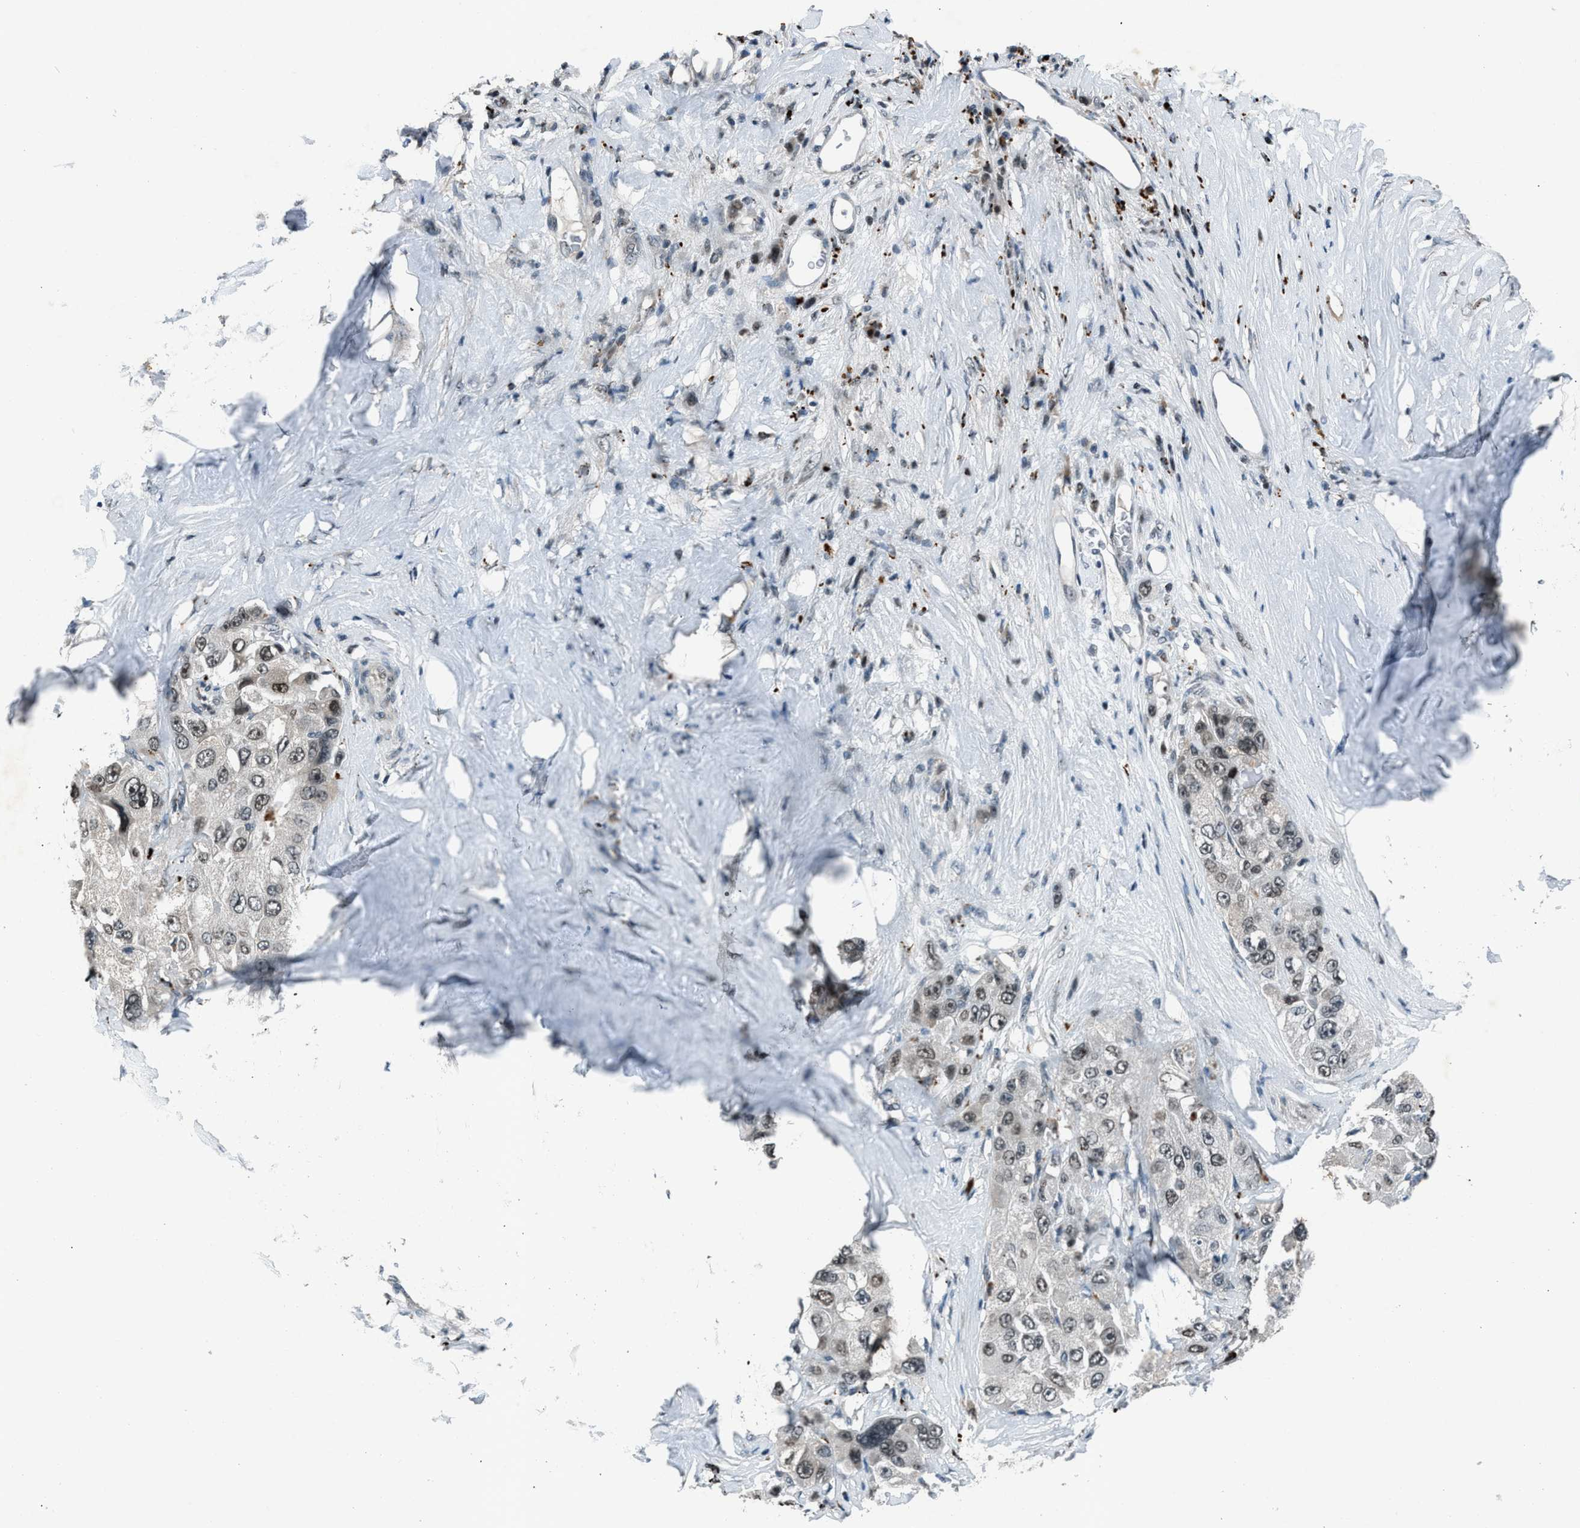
{"staining": {"intensity": "moderate", "quantity": ">75%", "location": "nuclear"}, "tissue": "liver cancer", "cell_type": "Tumor cells", "image_type": "cancer", "snomed": [{"axis": "morphology", "description": "Carcinoma, Hepatocellular, NOS"}, {"axis": "topography", "description": "Liver"}], "caption": "Liver cancer (hepatocellular carcinoma) stained with a brown dye reveals moderate nuclear positive positivity in approximately >75% of tumor cells.", "gene": "ADCY1", "patient": {"sex": "male", "age": 80}}